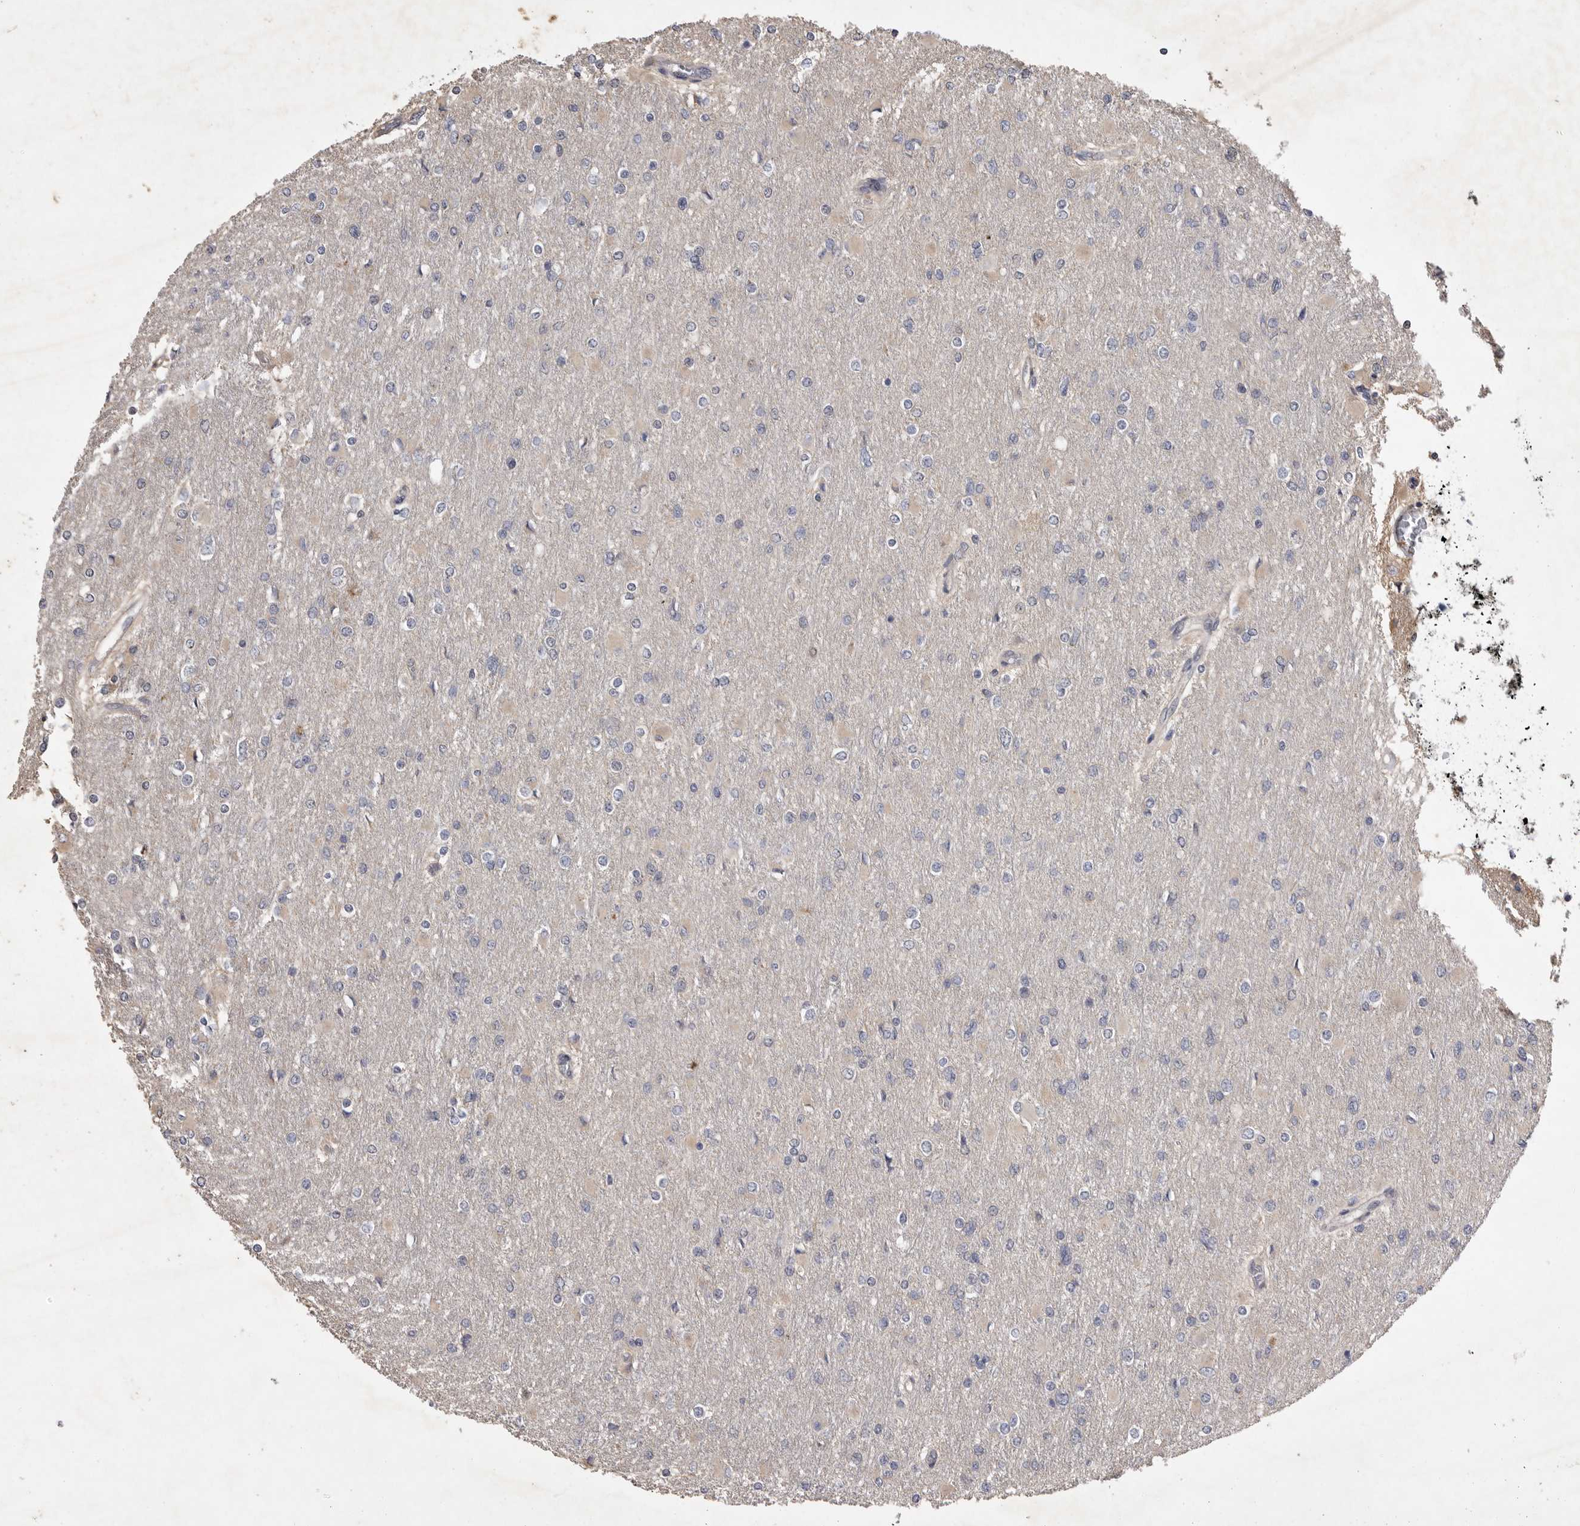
{"staining": {"intensity": "negative", "quantity": "none", "location": "none"}, "tissue": "glioma", "cell_type": "Tumor cells", "image_type": "cancer", "snomed": [{"axis": "morphology", "description": "Glioma, malignant, High grade"}, {"axis": "topography", "description": "Cerebral cortex"}], "caption": "Tumor cells are negative for protein expression in human high-grade glioma (malignant).", "gene": "EDEM3", "patient": {"sex": "female", "age": 36}}